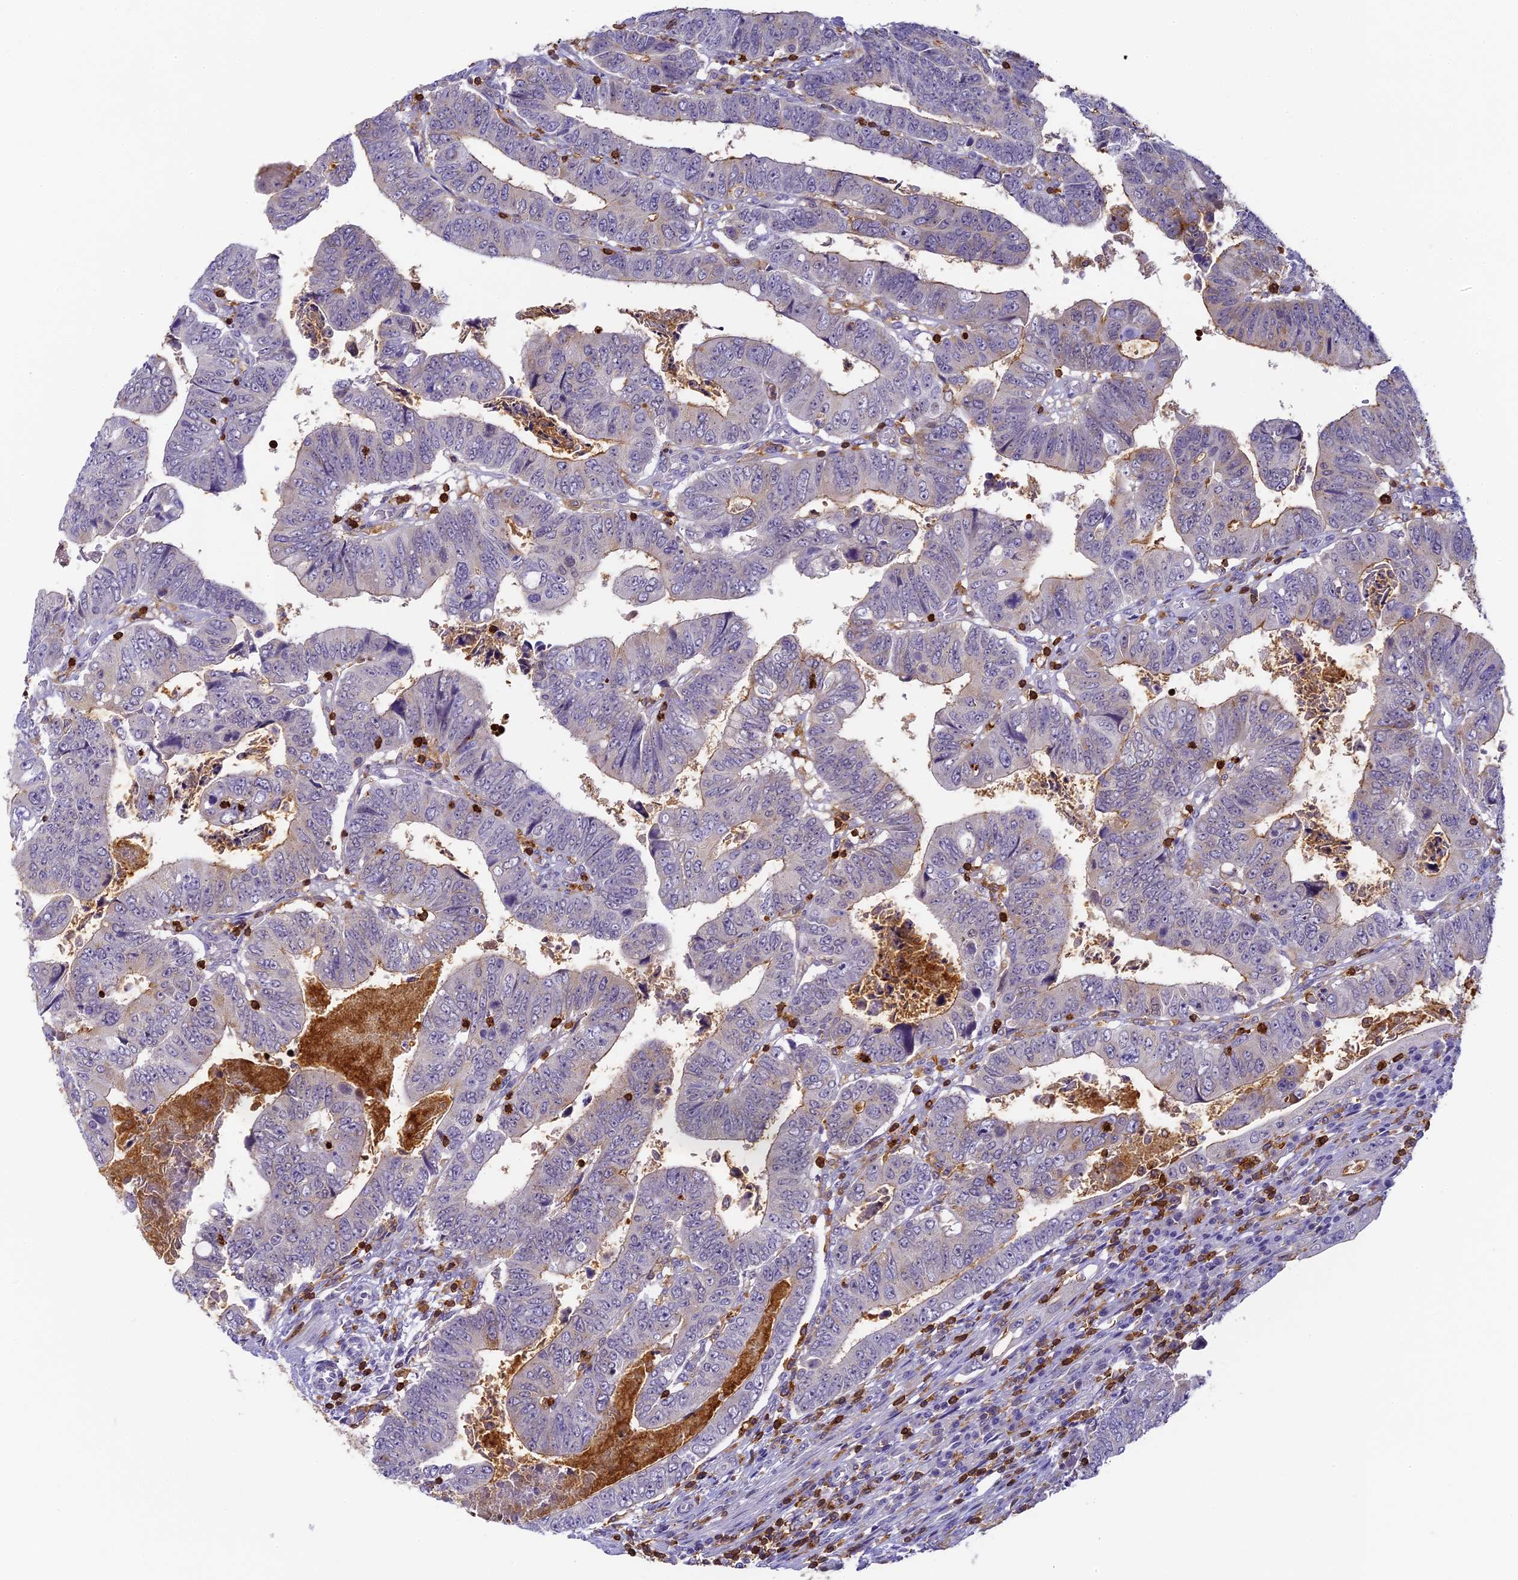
{"staining": {"intensity": "weak", "quantity": "<25%", "location": "cytoplasmic/membranous"}, "tissue": "colorectal cancer", "cell_type": "Tumor cells", "image_type": "cancer", "snomed": [{"axis": "morphology", "description": "Normal tissue, NOS"}, {"axis": "morphology", "description": "Adenocarcinoma, NOS"}, {"axis": "topography", "description": "Rectum"}], "caption": "A high-resolution histopathology image shows immunohistochemistry staining of colorectal adenocarcinoma, which reveals no significant positivity in tumor cells.", "gene": "FYB1", "patient": {"sex": "female", "age": 65}}